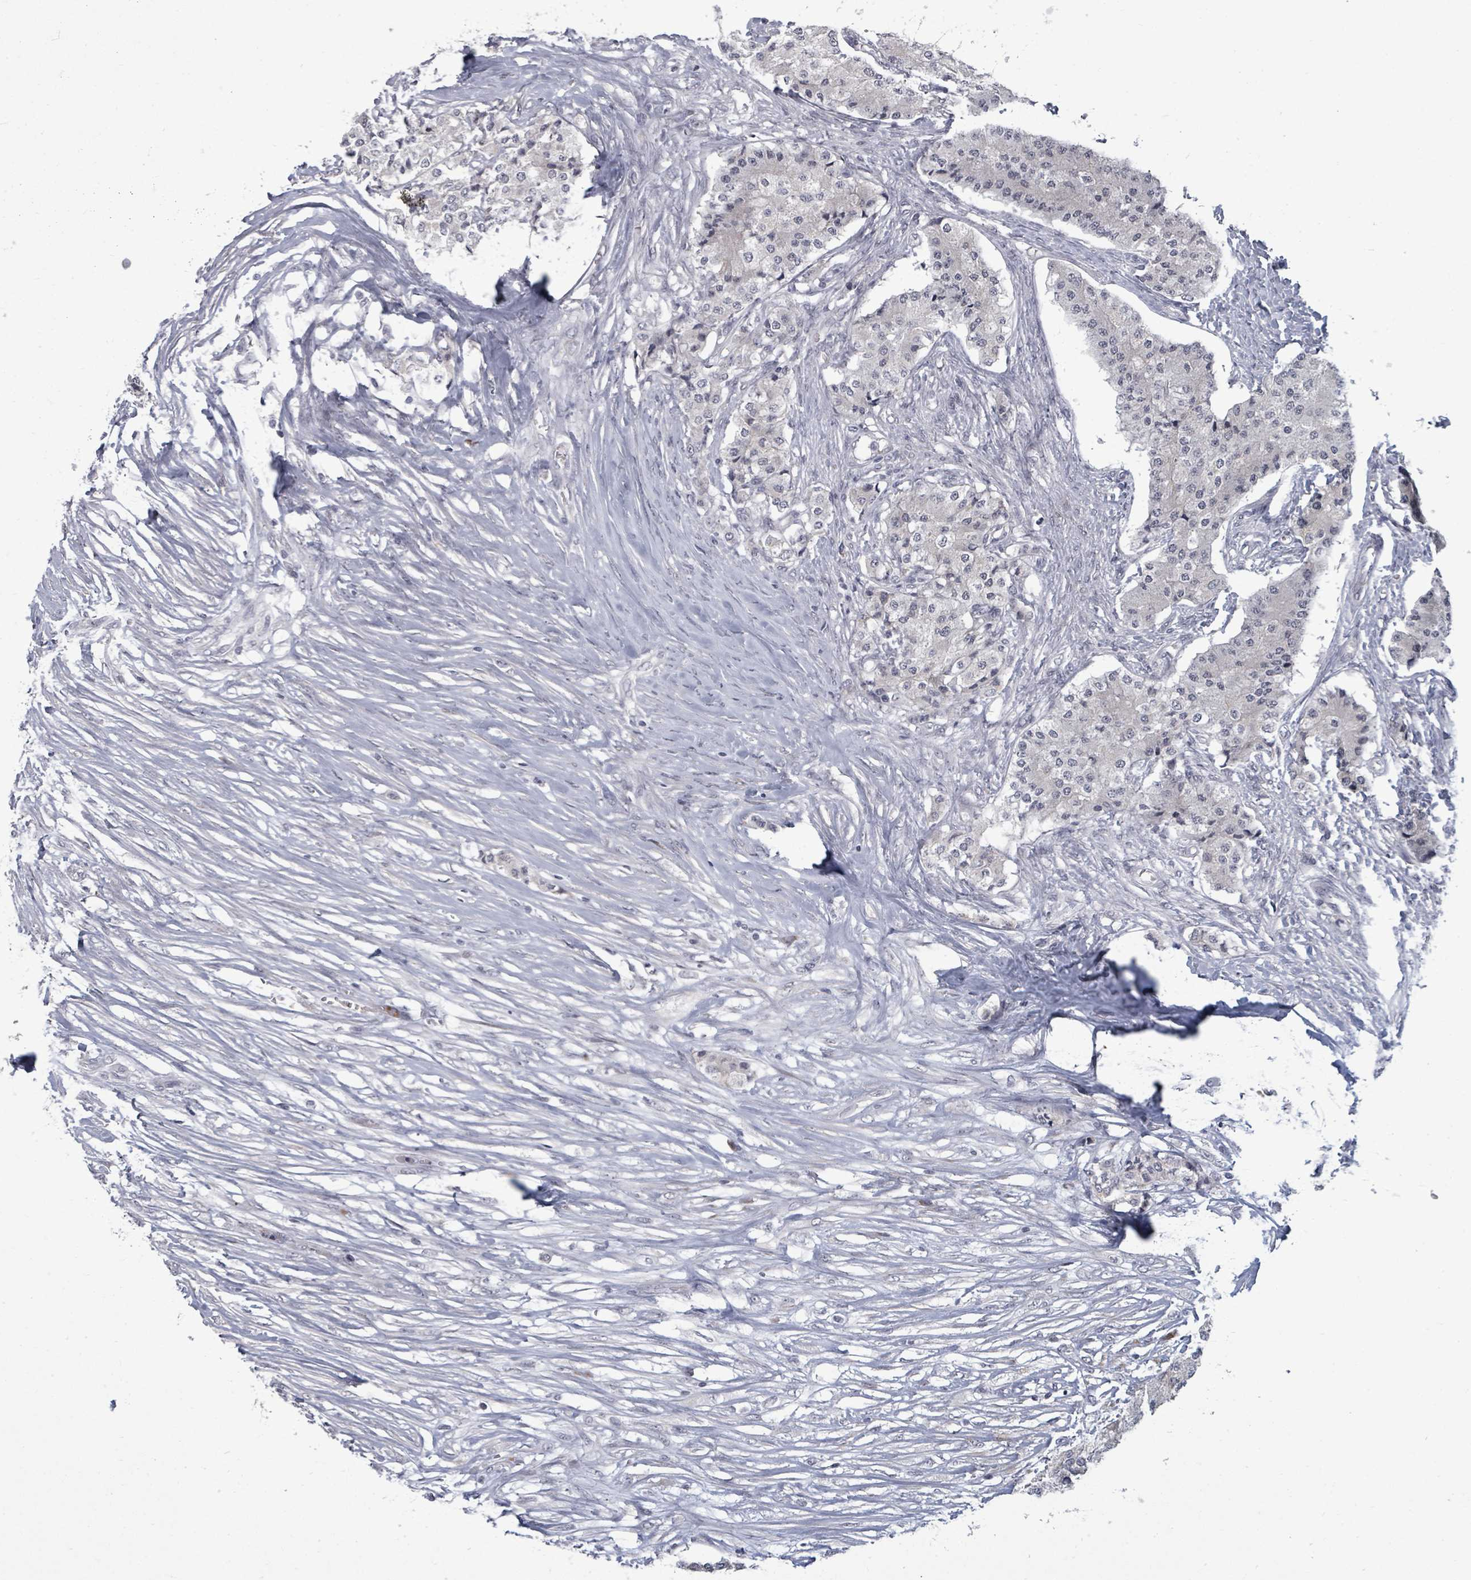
{"staining": {"intensity": "negative", "quantity": "none", "location": "none"}, "tissue": "carcinoid", "cell_type": "Tumor cells", "image_type": "cancer", "snomed": [{"axis": "morphology", "description": "Carcinoid, malignant, NOS"}, {"axis": "topography", "description": "Colon"}], "caption": "The IHC histopathology image has no significant positivity in tumor cells of carcinoid tissue.", "gene": "PTPN20", "patient": {"sex": "female", "age": 52}}